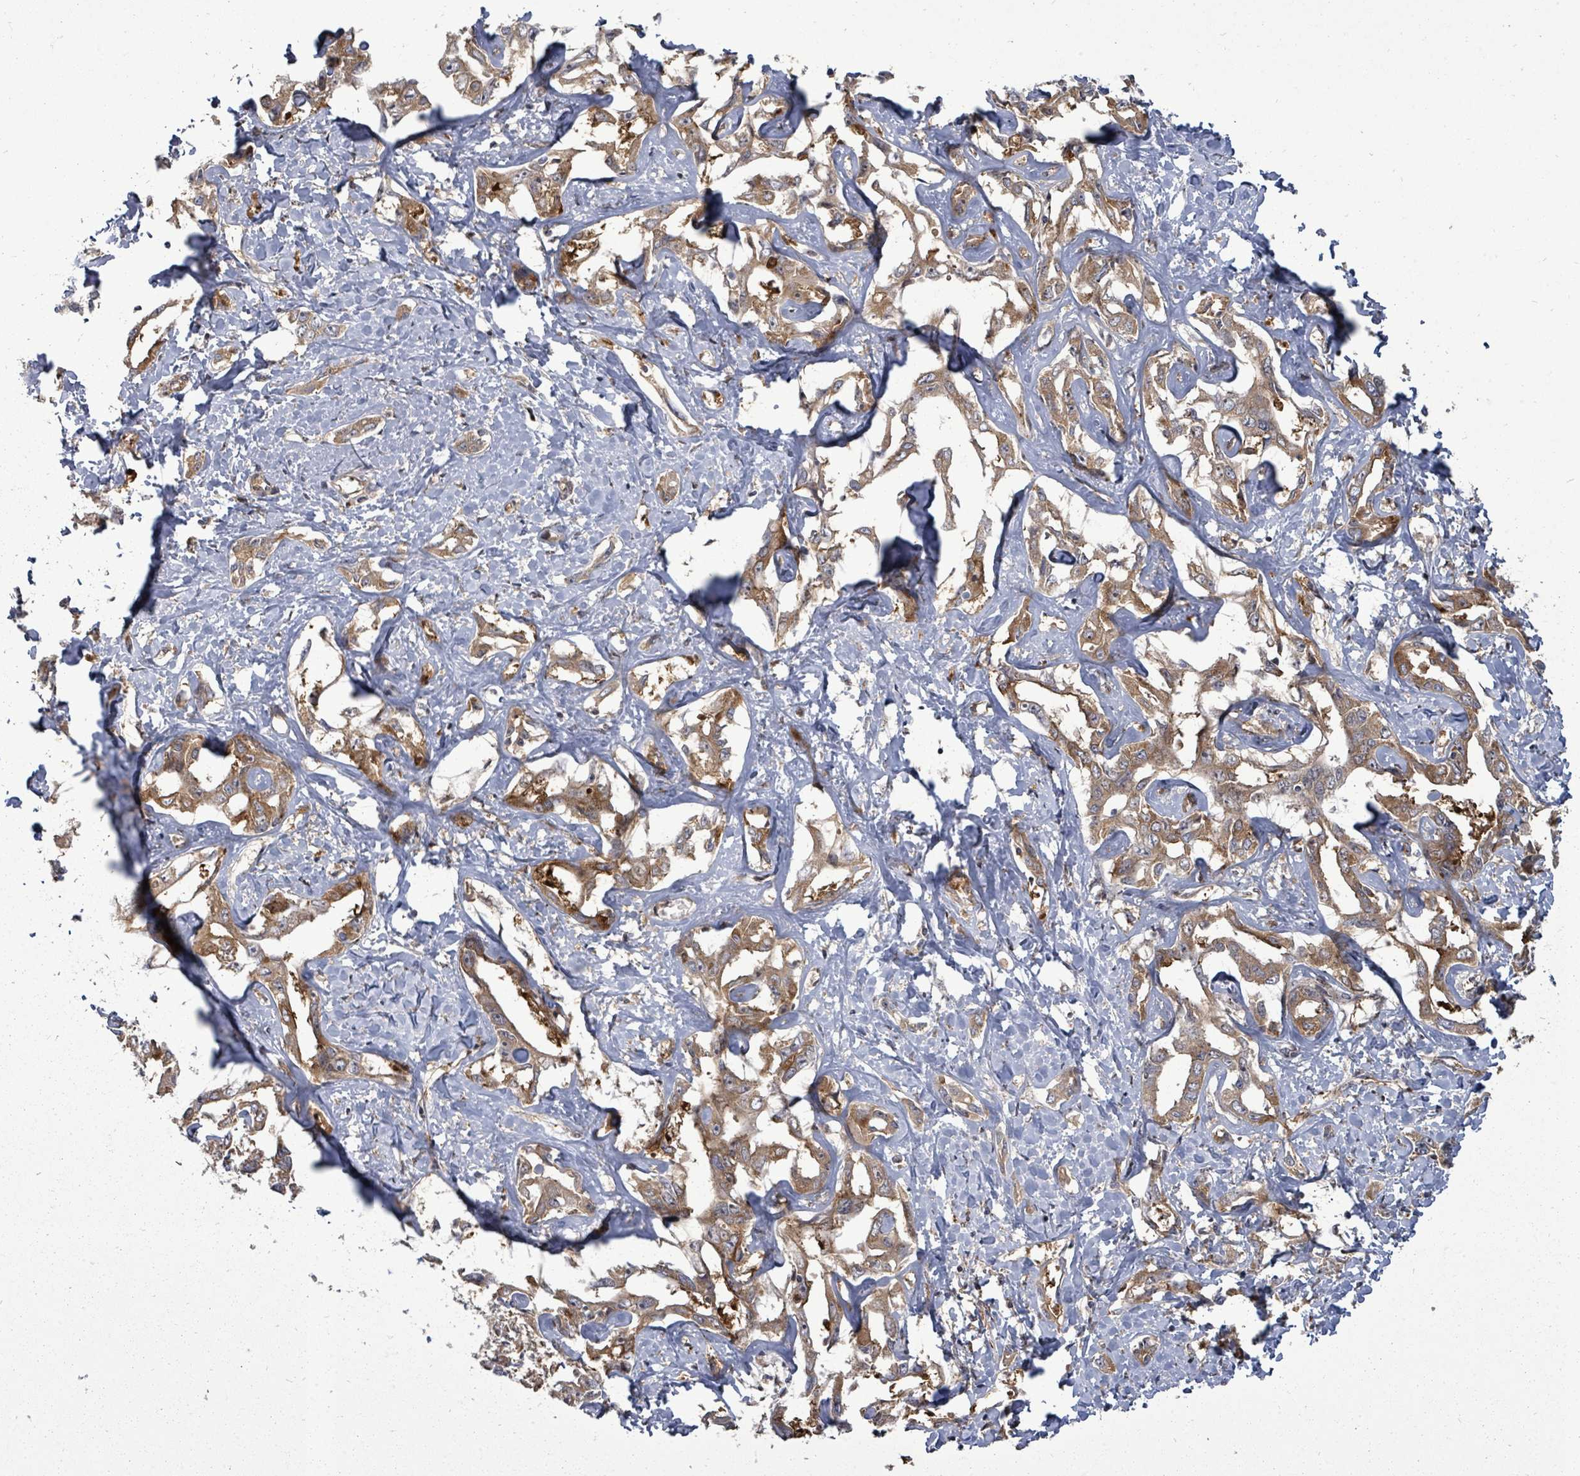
{"staining": {"intensity": "moderate", "quantity": ">75%", "location": "cytoplasmic/membranous"}, "tissue": "liver cancer", "cell_type": "Tumor cells", "image_type": "cancer", "snomed": [{"axis": "morphology", "description": "Cholangiocarcinoma"}, {"axis": "topography", "description": "Liver"}], "caption": "Immunohistochemistry (IHC) of human liver cancer (cholangiocarcinoma) demonstrates medium levels of moderate cytoplasmic/membranous expression in about >75% of tumor cells. Nuclei are stained in blue.", "gene": "EIF3C", "patient": {"sex": "male", "age": 59}}